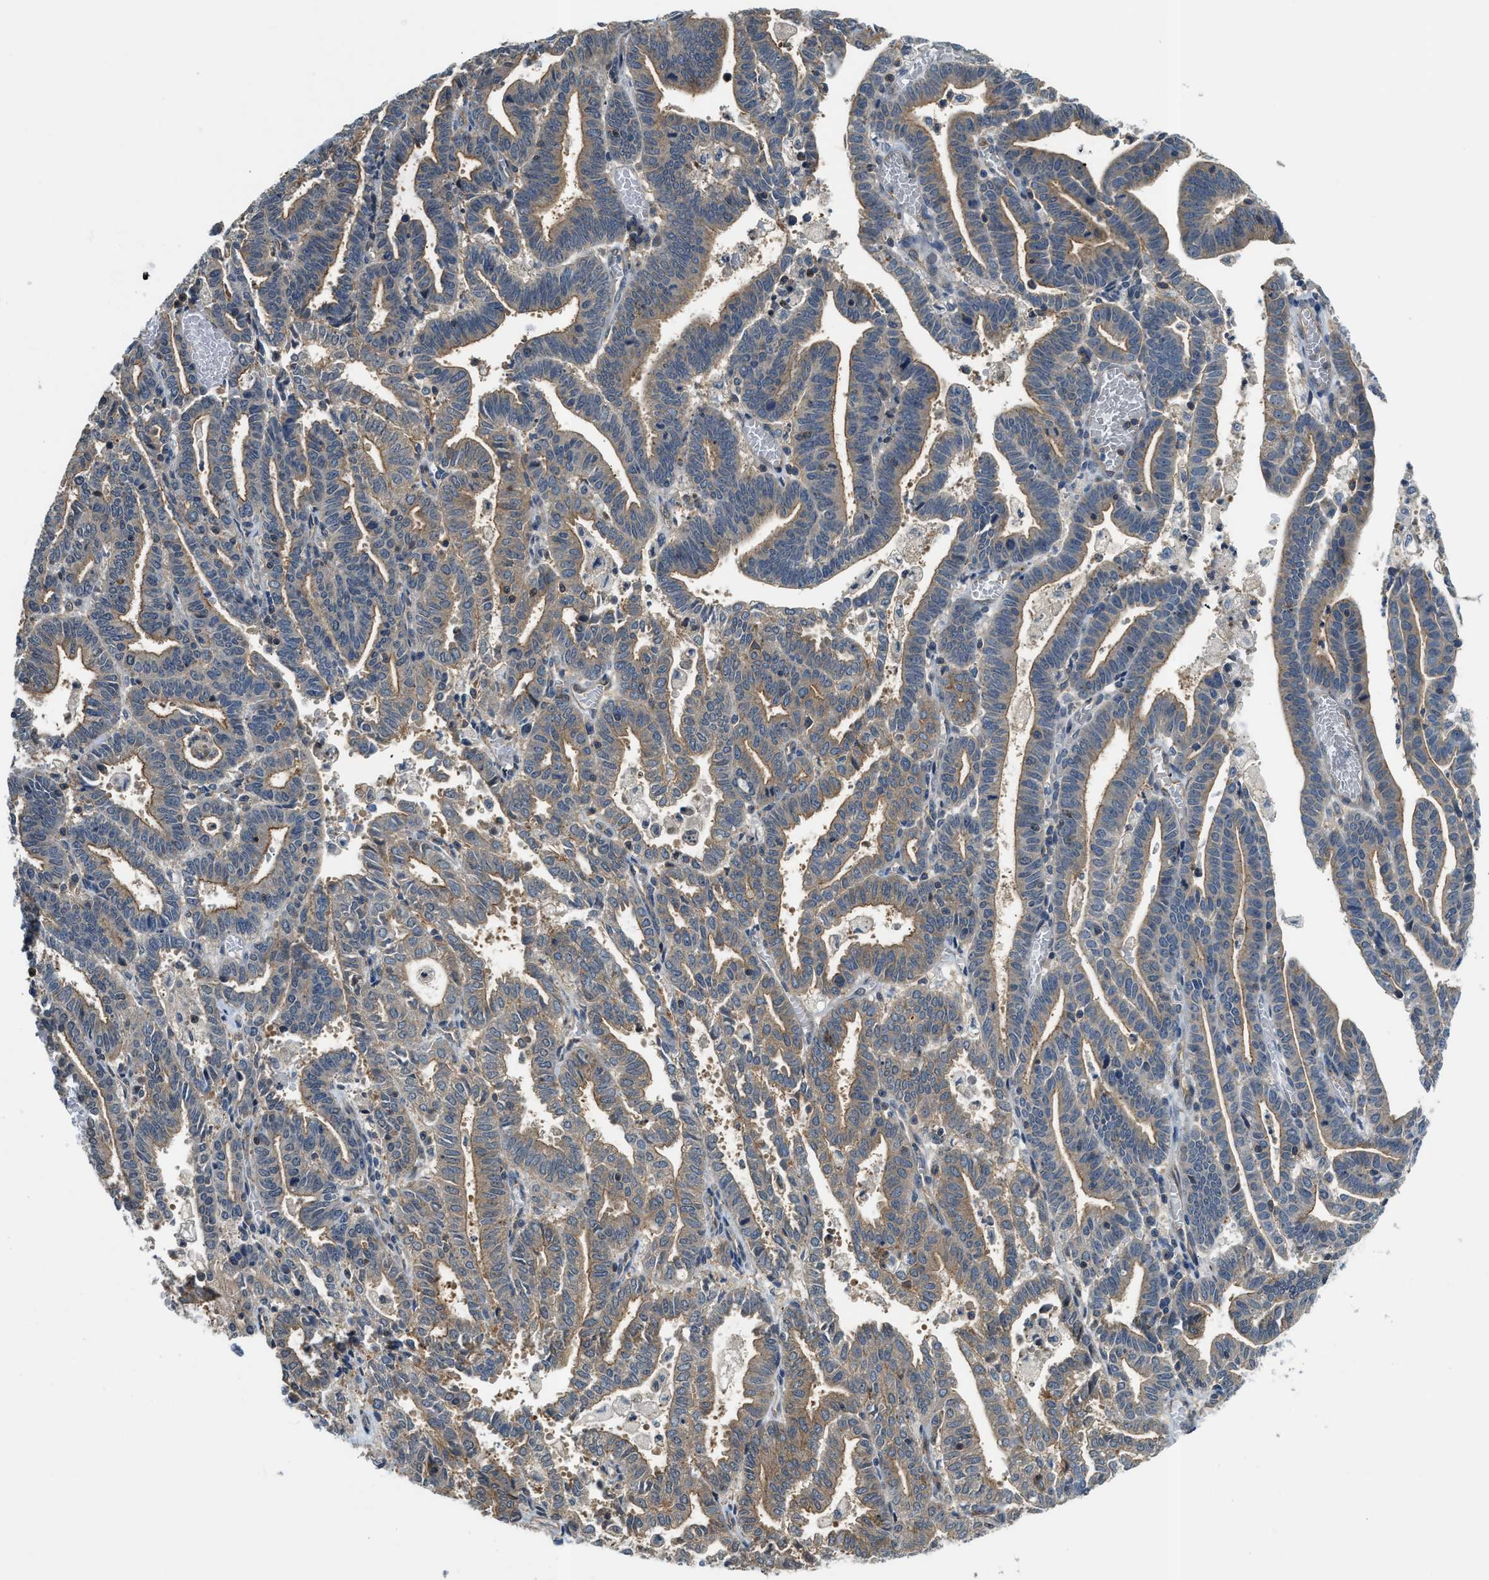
{"staining": {"intensity": "moderate", "quantity": ">75%", "location": "cytoplasmic/membranous"}, "tissue": "endometrial cancer", "cell_type": "Tumor cells", "image_type": "cancer", "snomed": [{"axis": "morphology", "description": "Adenocarcinoma, NOS"}, {"axis": "topography", "description": "Uterus"}], "caption": "IHC micrograph of human endometrial cancer stained for a protein (brown), which displays medium levels of moderate cytoplasmic/membranous positivity in about >75% of tumor cells.", "gene": "CBLB", "patient": {"sex": "female", "age": 83}}